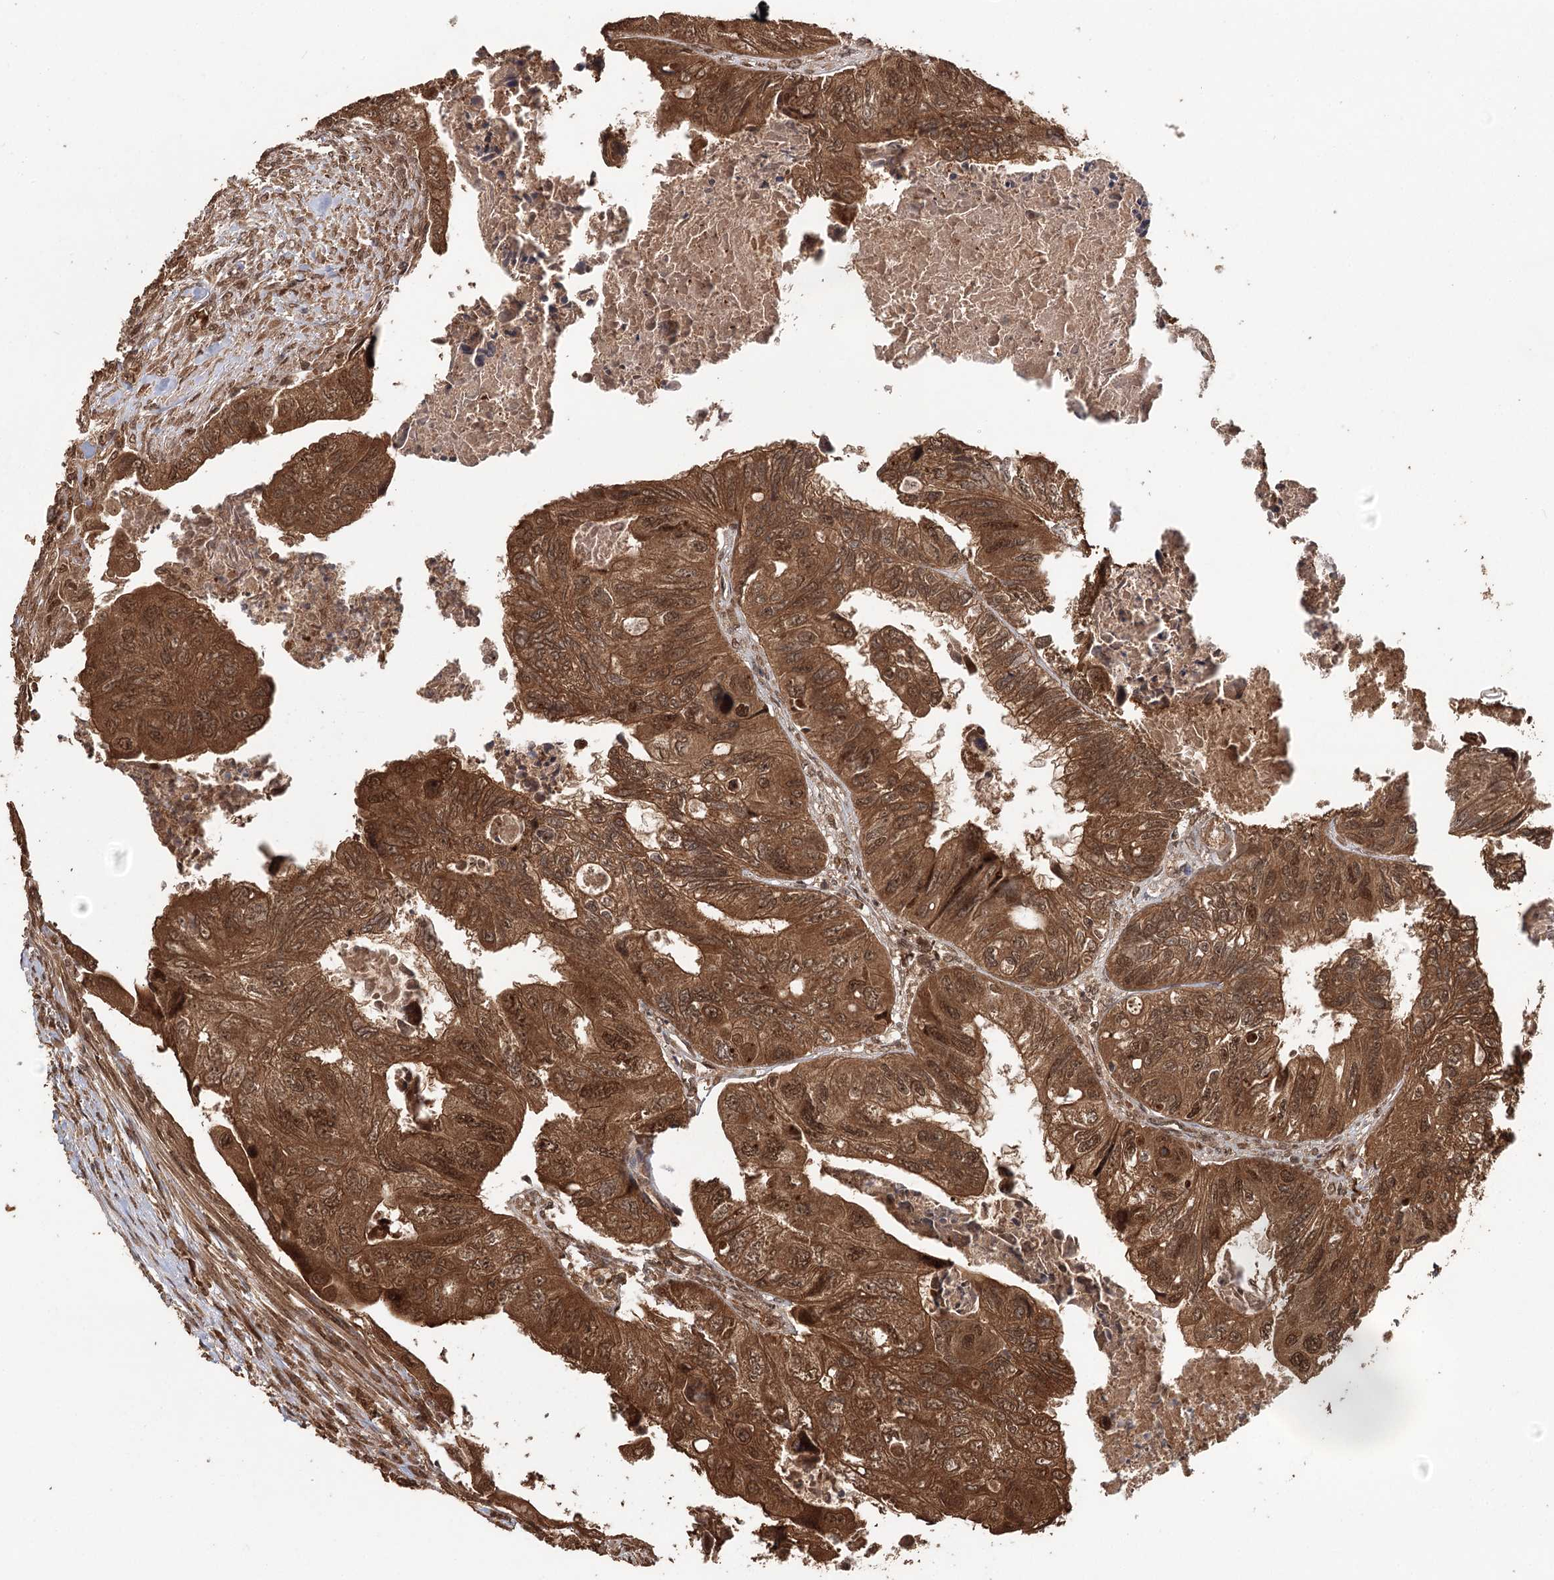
{"staining": {"intensity": "moderate", "quantity": ">75%", "location": "cytoplasmic/membranous,nuclear"}, "tissue": "colorectal cancer", "cell_type": "Tumor cells", "image_type": "cancer", "snomed": [{"axis": "morphology", "description": "Adenocarcinoma, NOS"}, {"axis": "topography", "description": "Rectum"}], "caption": "Immunohistochemical staining of human colorectal cancer exhibits medium levels of moderate cytoplasmic/membranous and nuclear protein staining in about >75% of tumor cells. Using DAB (3,3'-diaminobenzidine) (brown) and hematoxylin (blue) stains, captured at high magnification using brightfield microscopy.", "gene": "N6AMT1", "patient": {"sex": "male", "age": 63}}